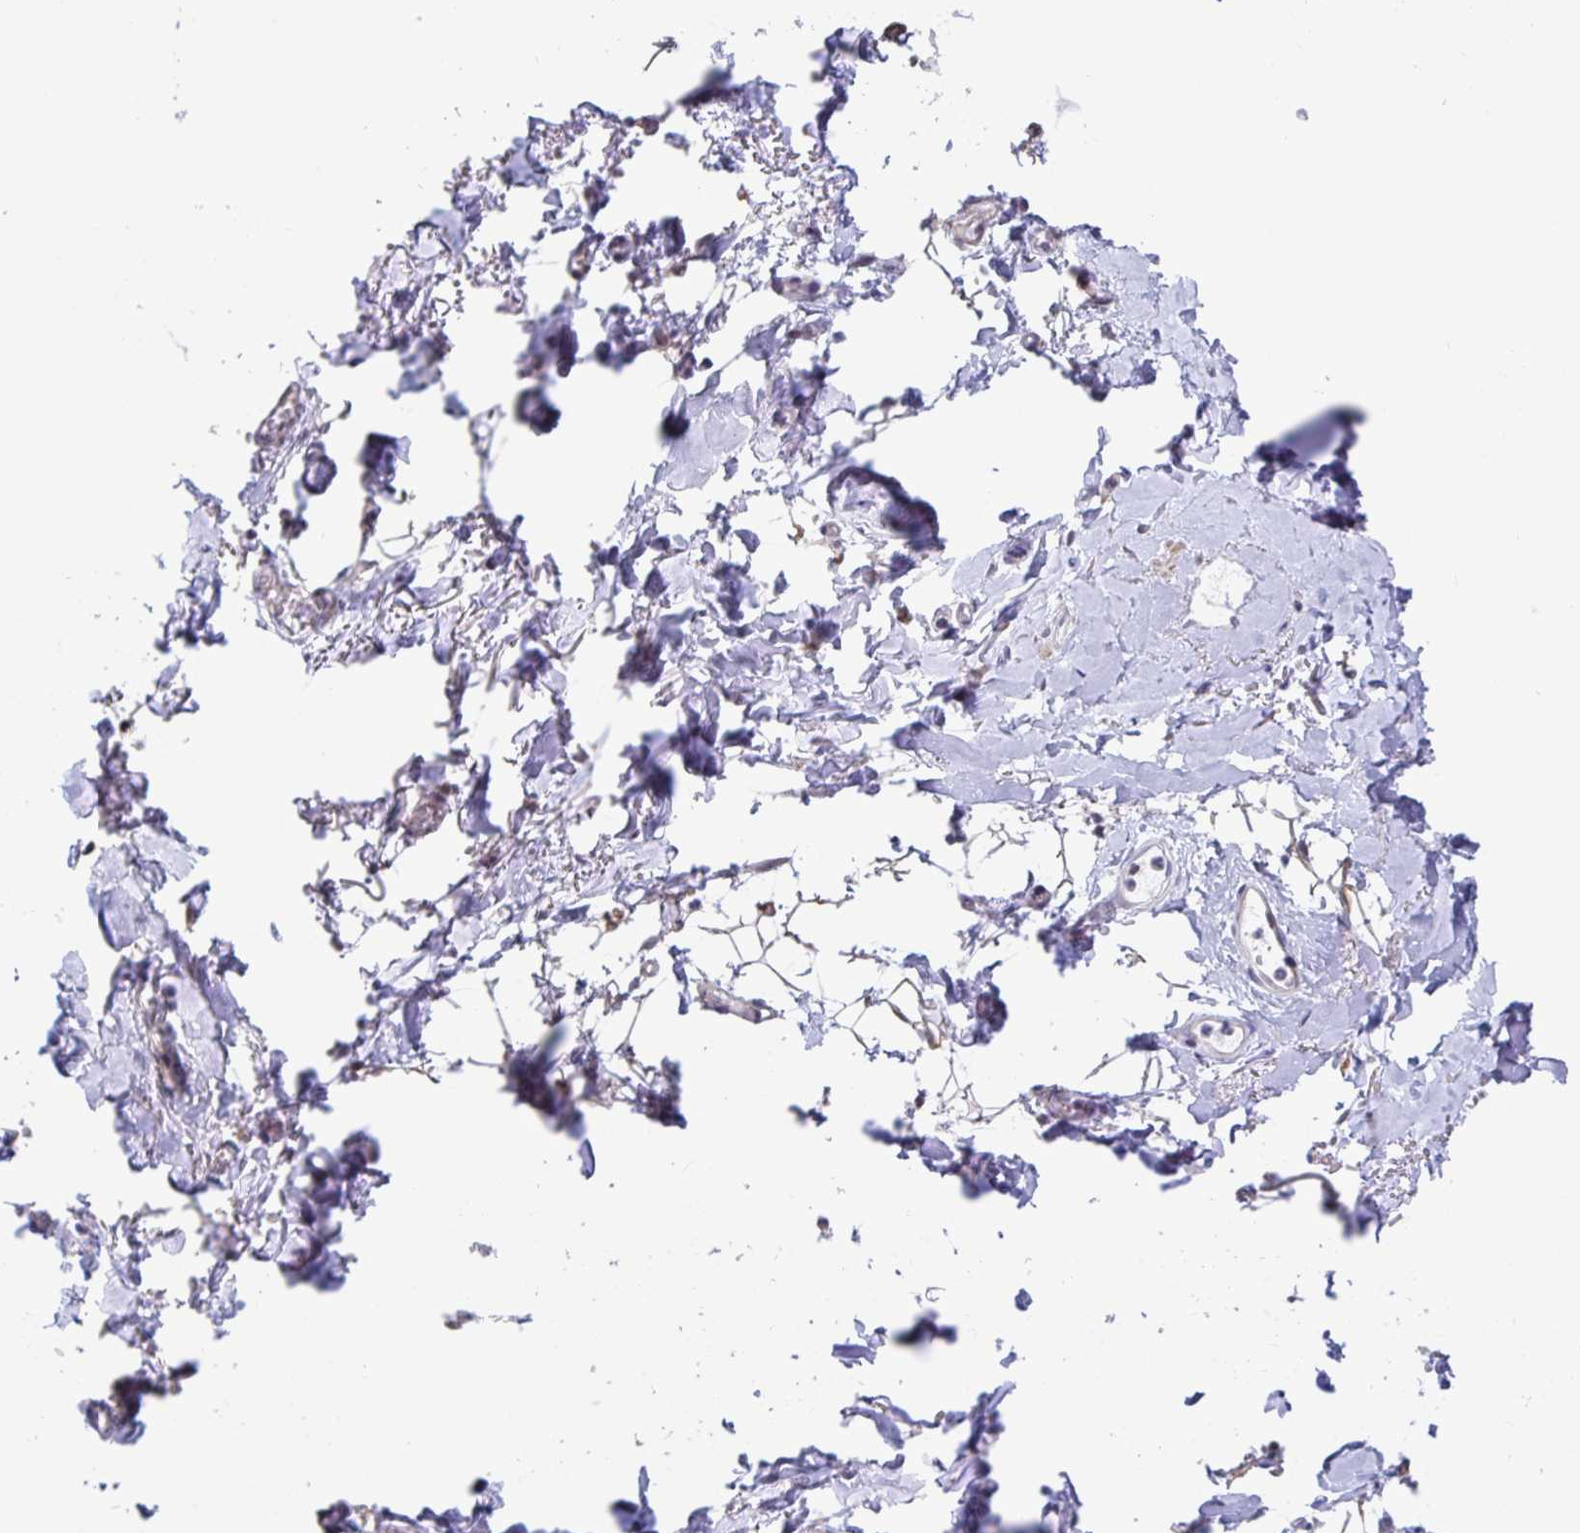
{"staining": {"intensity": "weak", "quantity": "25%-75%", "location": "cytoplasmic/membranous"}, "tissue": "adipose tissue", "cell_type": "Adipocytes", "image_type": "normal", "snomed": [{"axis": "morphology", "description": "Normal tissue, NOS"}, {"axis": "topography", "description": "Anal"}, {"axis": "topography", "description": "Peripheral nerve tissue"}], "caption": "Protein staining by IHC displays weak cytoplasmic/membranous expression in approximately 25%-75% of adipocytes in normal adipose tissue.", "gene": "WDR72", "patient": {"sex": "male", "age": 78}}